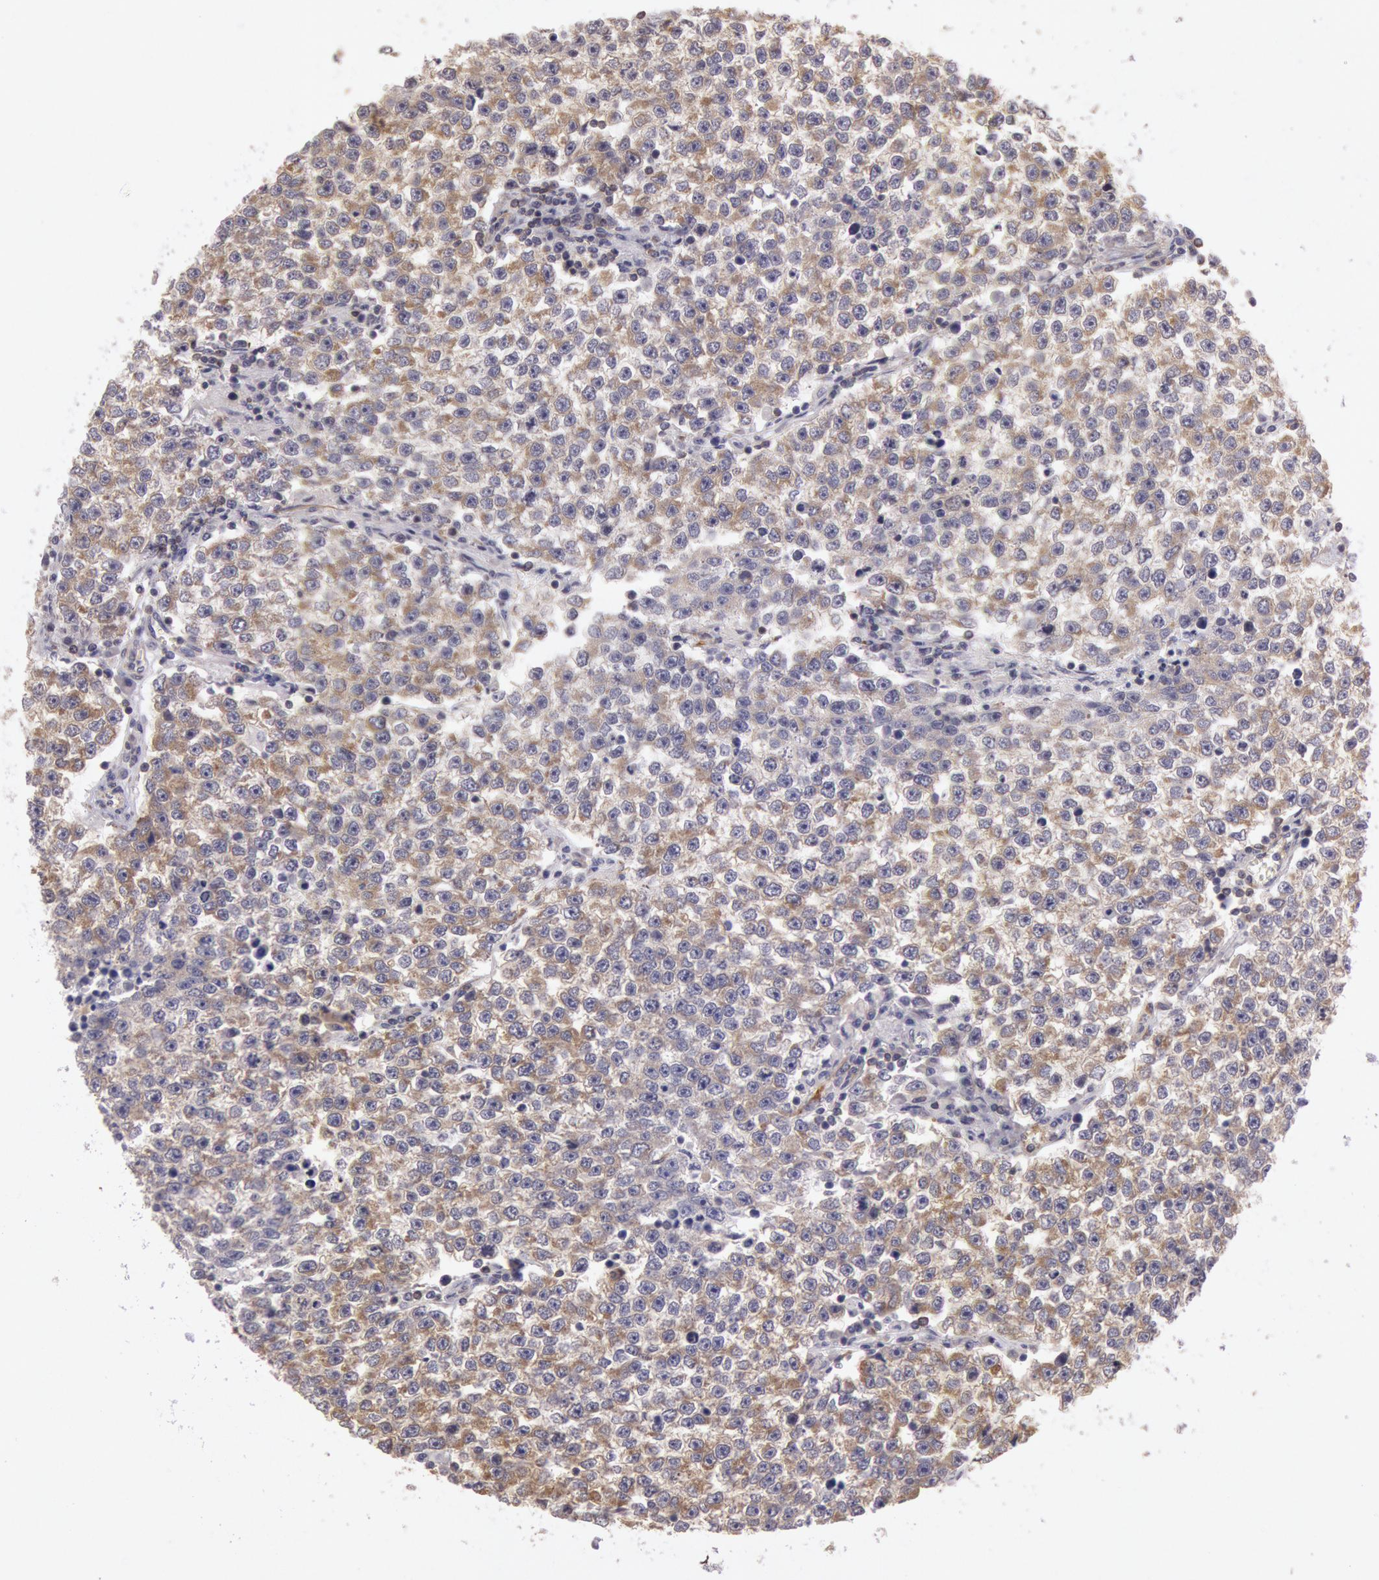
{"staining": {"intensity": "moderate", "quantity": ">75%", "location": "cytoplasmic/membranous"}, "tissue": "testis cancer", "cell_type": "Tumor cells", "image_type": "cancer", "snomed": [{"axis": "morphology", "description": "Seminoma, NOS"}, {"axis": "topography", "description": "Testis"}], "caption": "Tumor cells display moderate cytoplasmic/membranous expression in approximately >75% of cells in testis seminoma.", "gene": "NMT2", "patient": {"sex": "male", "age": 36}}